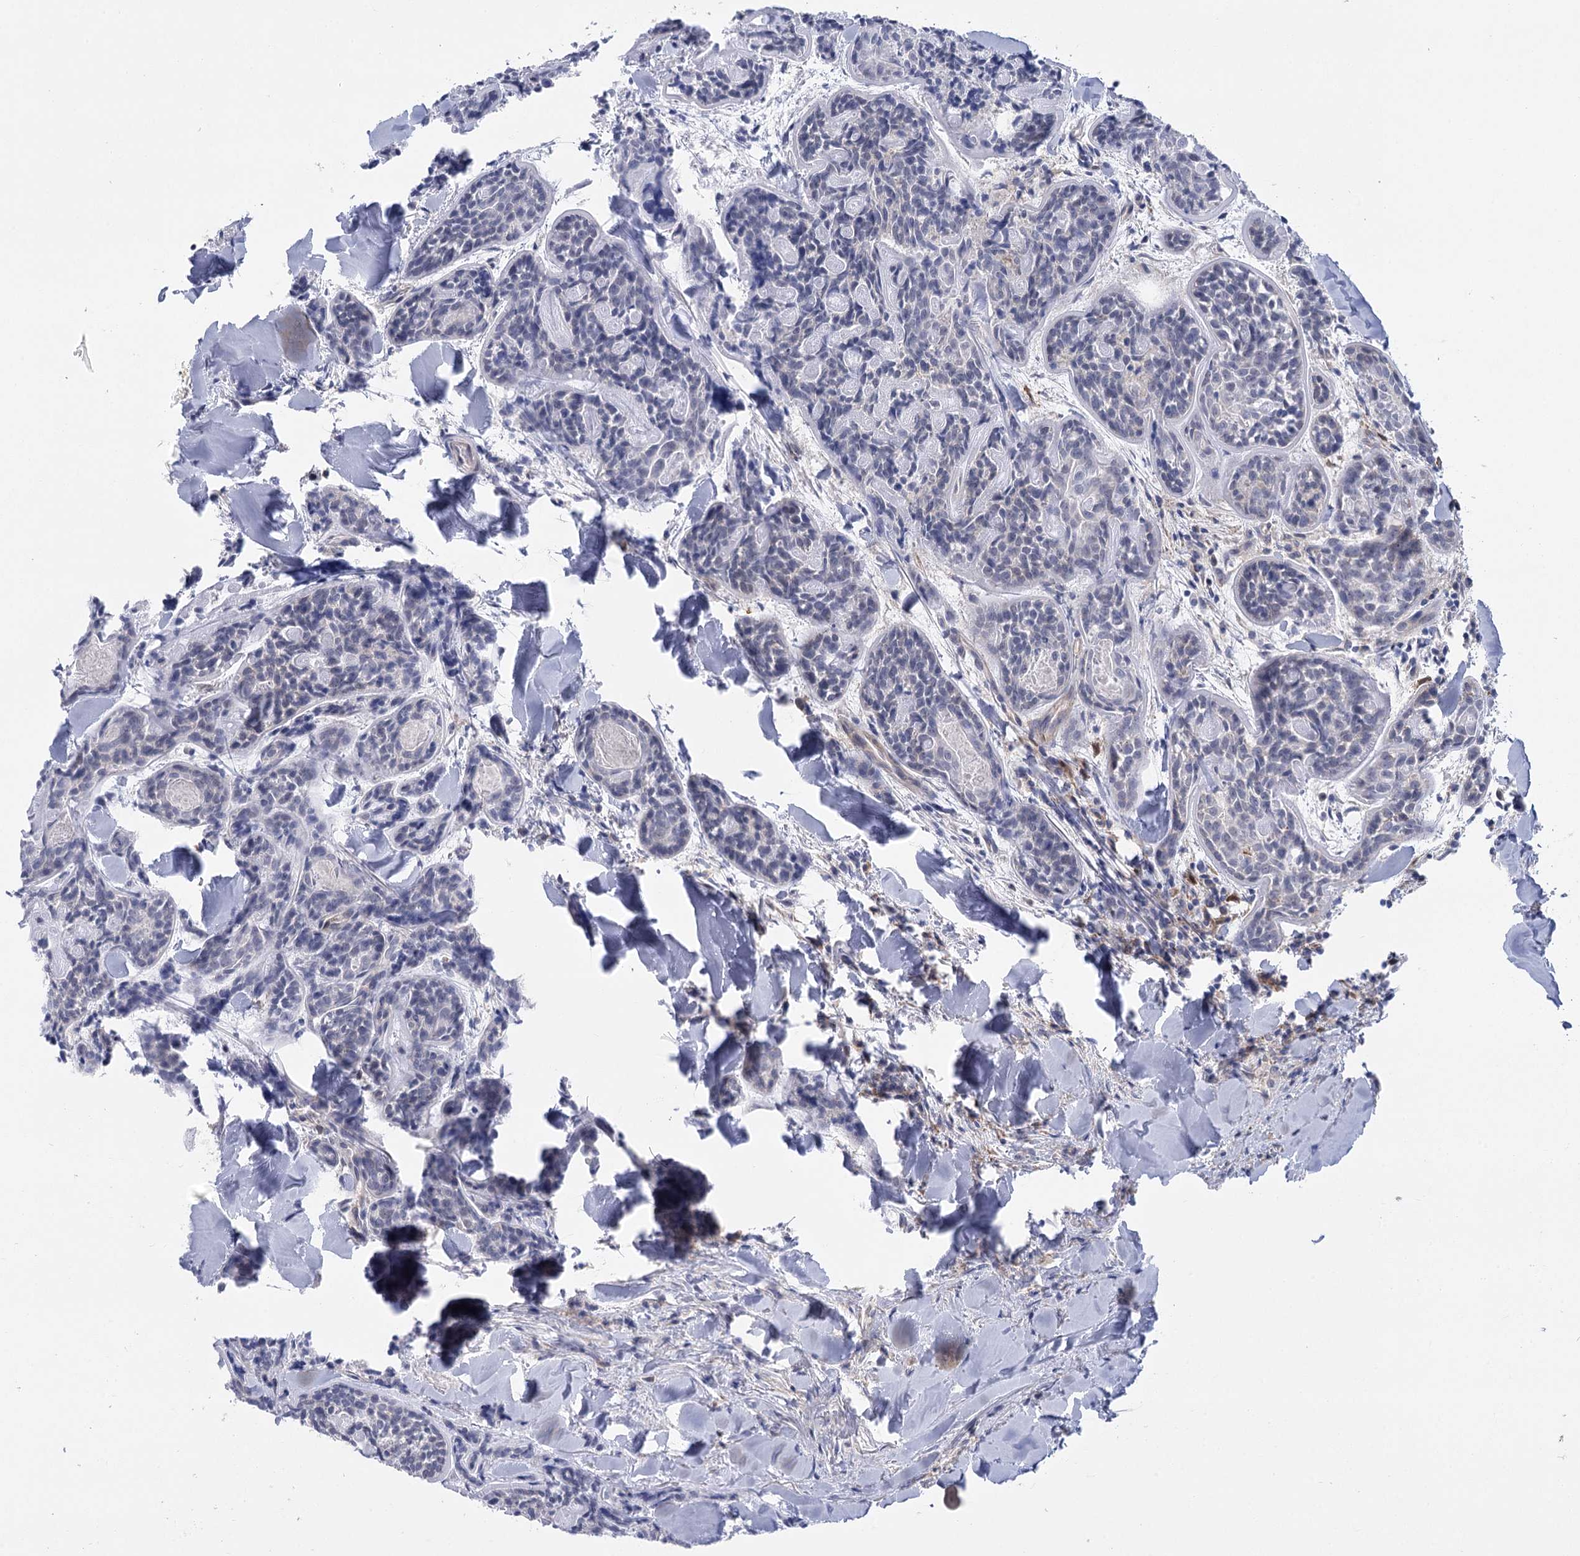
{"staining": {"intensity": "negative", "quantity": "none", "location": "none"}, "tissue": "head and neck cancer", "cell_type": "Tumor cells", "image_type": "cancer", "snomed": [{"axis": "morphology", "description": "Adenocarcinoma, NOS"}, {"axis": "topography", "description": "Salivary gland"}, {"axis": "topography", "description": "Head-Neck"}], "caption": "A high-resolution micrograph shows IHC staining of head and neck cancer, which shows no significant staining in tumor cells.", "gene": "CCDC88A", "patient": {"sex": "female", "age": 63}}